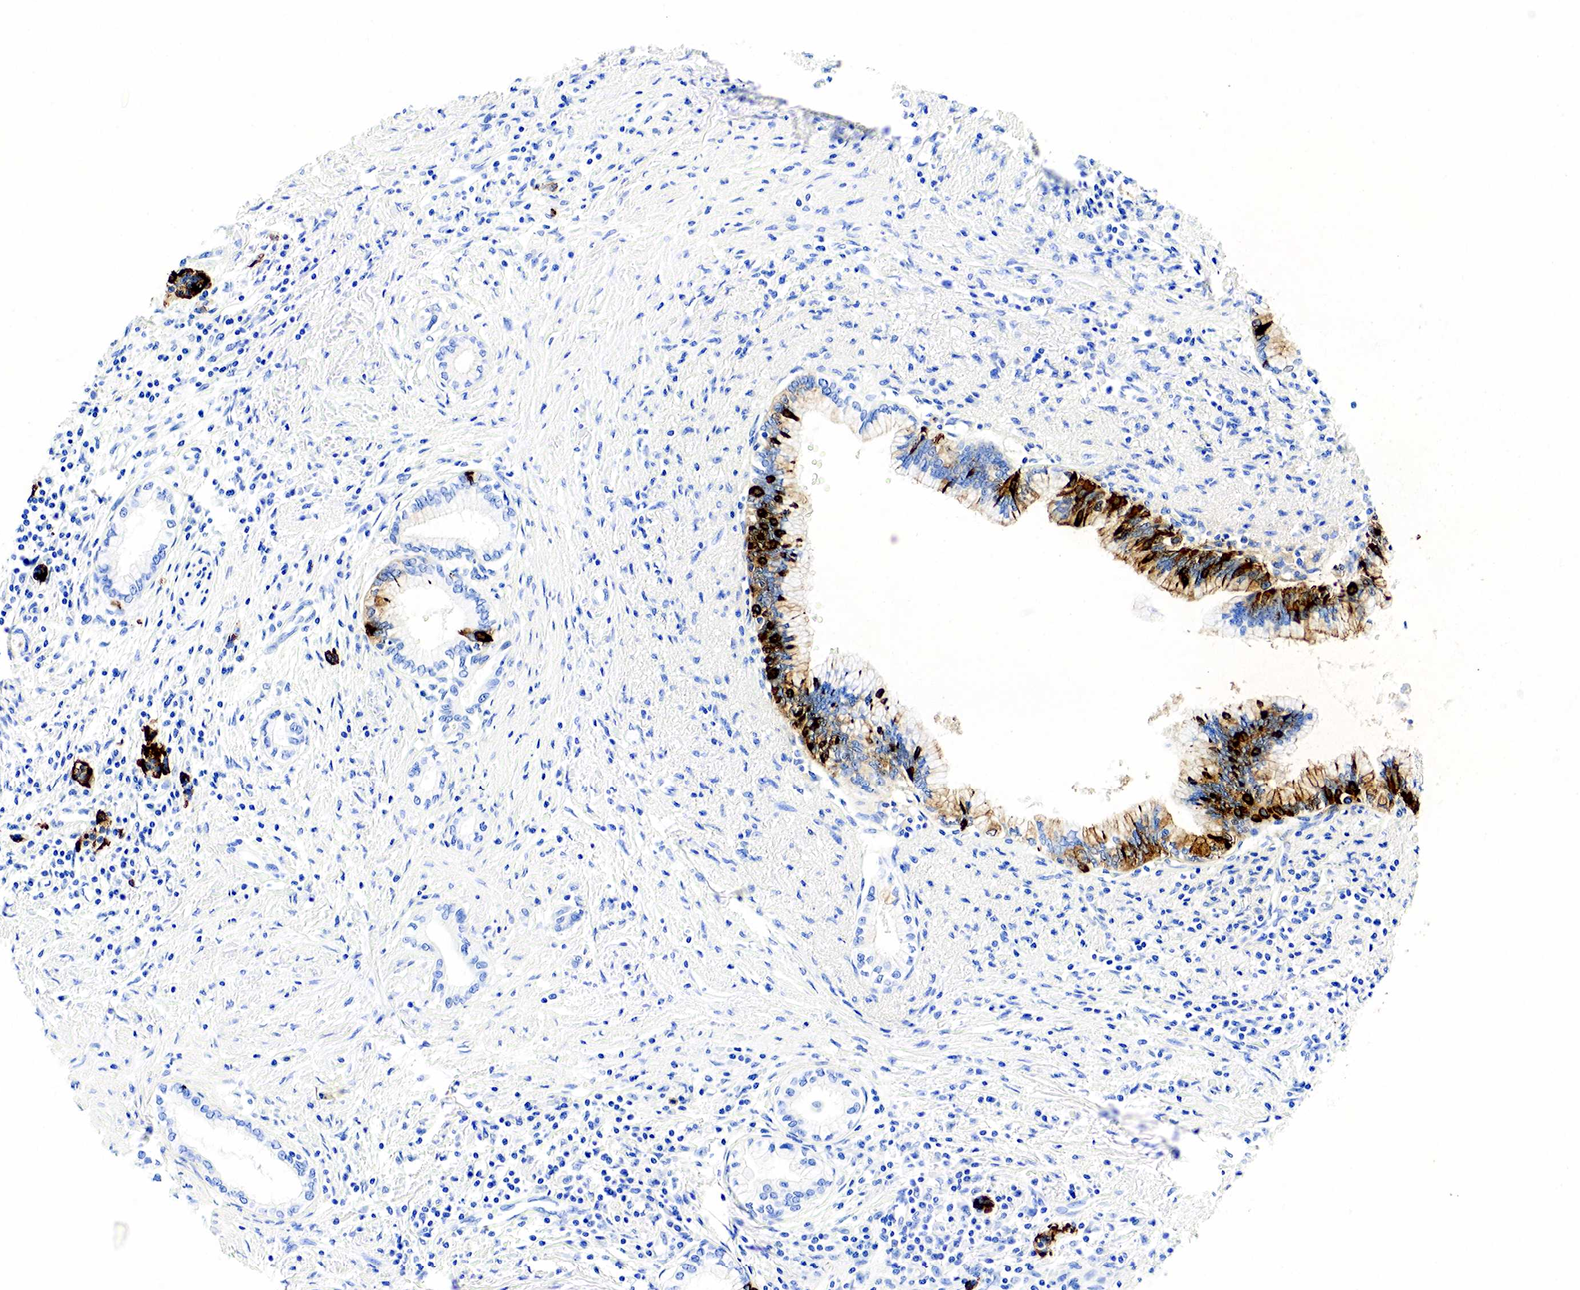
{"staining": {"intensity": "strong", "quantity": "25%-75%", "location": "cytoplasmic/membranous"}, "tissue": "pancreatic cancer", "cell_type": "Tumor cells", "image_type": "cancer", "snomed": [{"axis": "morphology", "description": "Adenocarcinoma, NOS"}, {"axis": "topography", "description": "Pancreas"}], "caption": "The image reveals staining of pancreatic cancer (adenocarcinoma), revealing strong cytoplasmic/membranous protein staining (brown color) within tumor cells.", "gene": "CHGA", "patient": {"sex": "female", "age": 64}}